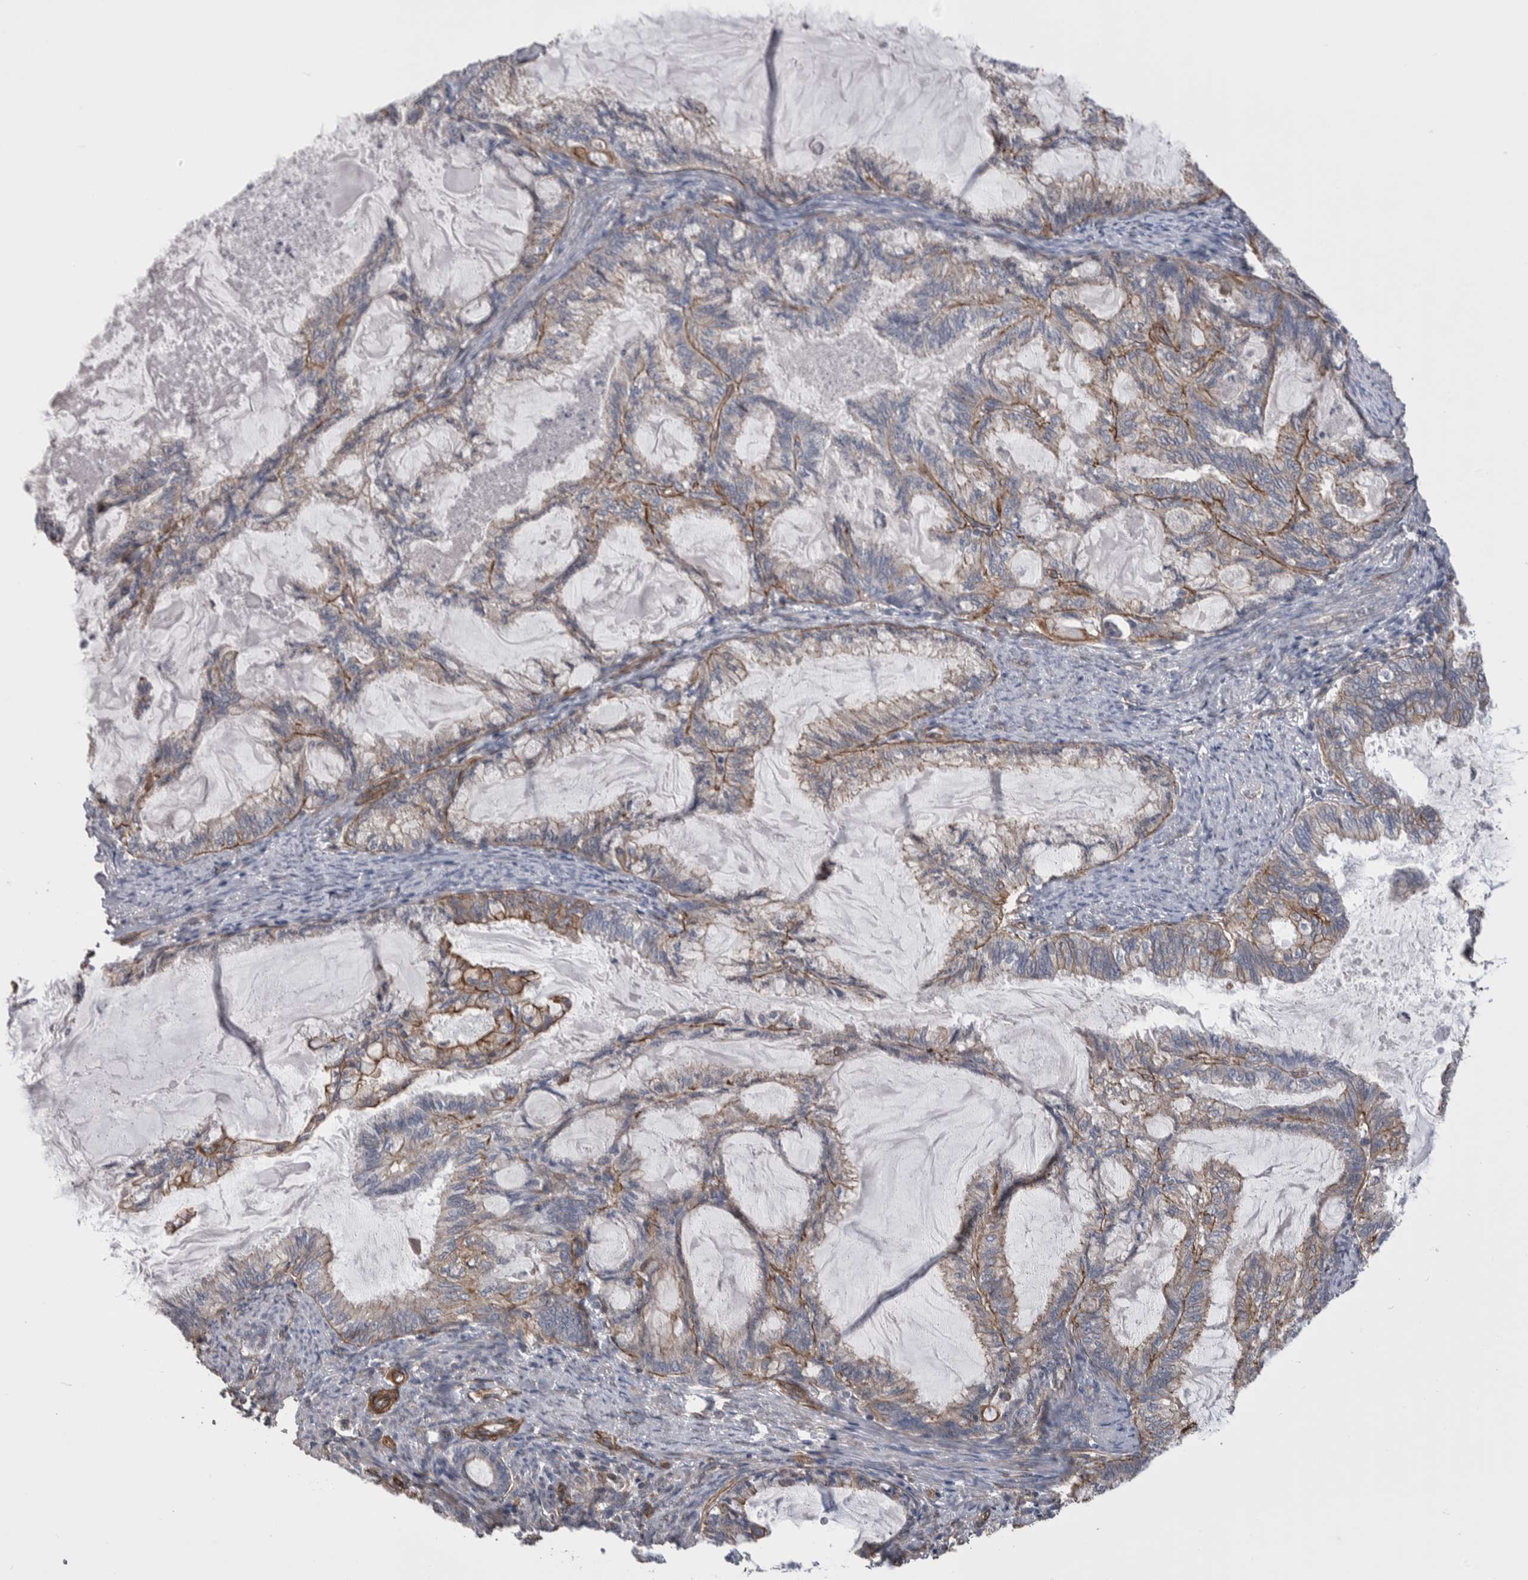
{"staining": {"intensity": "weak", "quantity": "25%-75%", "location": "cytoplasmic/membranous"}, "tissue": "endometrial cancer", "cell_type": "Tumor cells", "image_type": "cancer", "snomed": [{"axis": "morphology", "description": "Adenocarcinoma, NOS"}, {"axis": "topography", "description": "Endometrium"}], "caption": "The photomicrograph demonstrates staining of endometrial cancer, revealing weak cytoplasmic/membranous protein expression (brown color) within tumor cells.", "gene": "KIF12", "patient": {"sex": "female", "age": 86}}